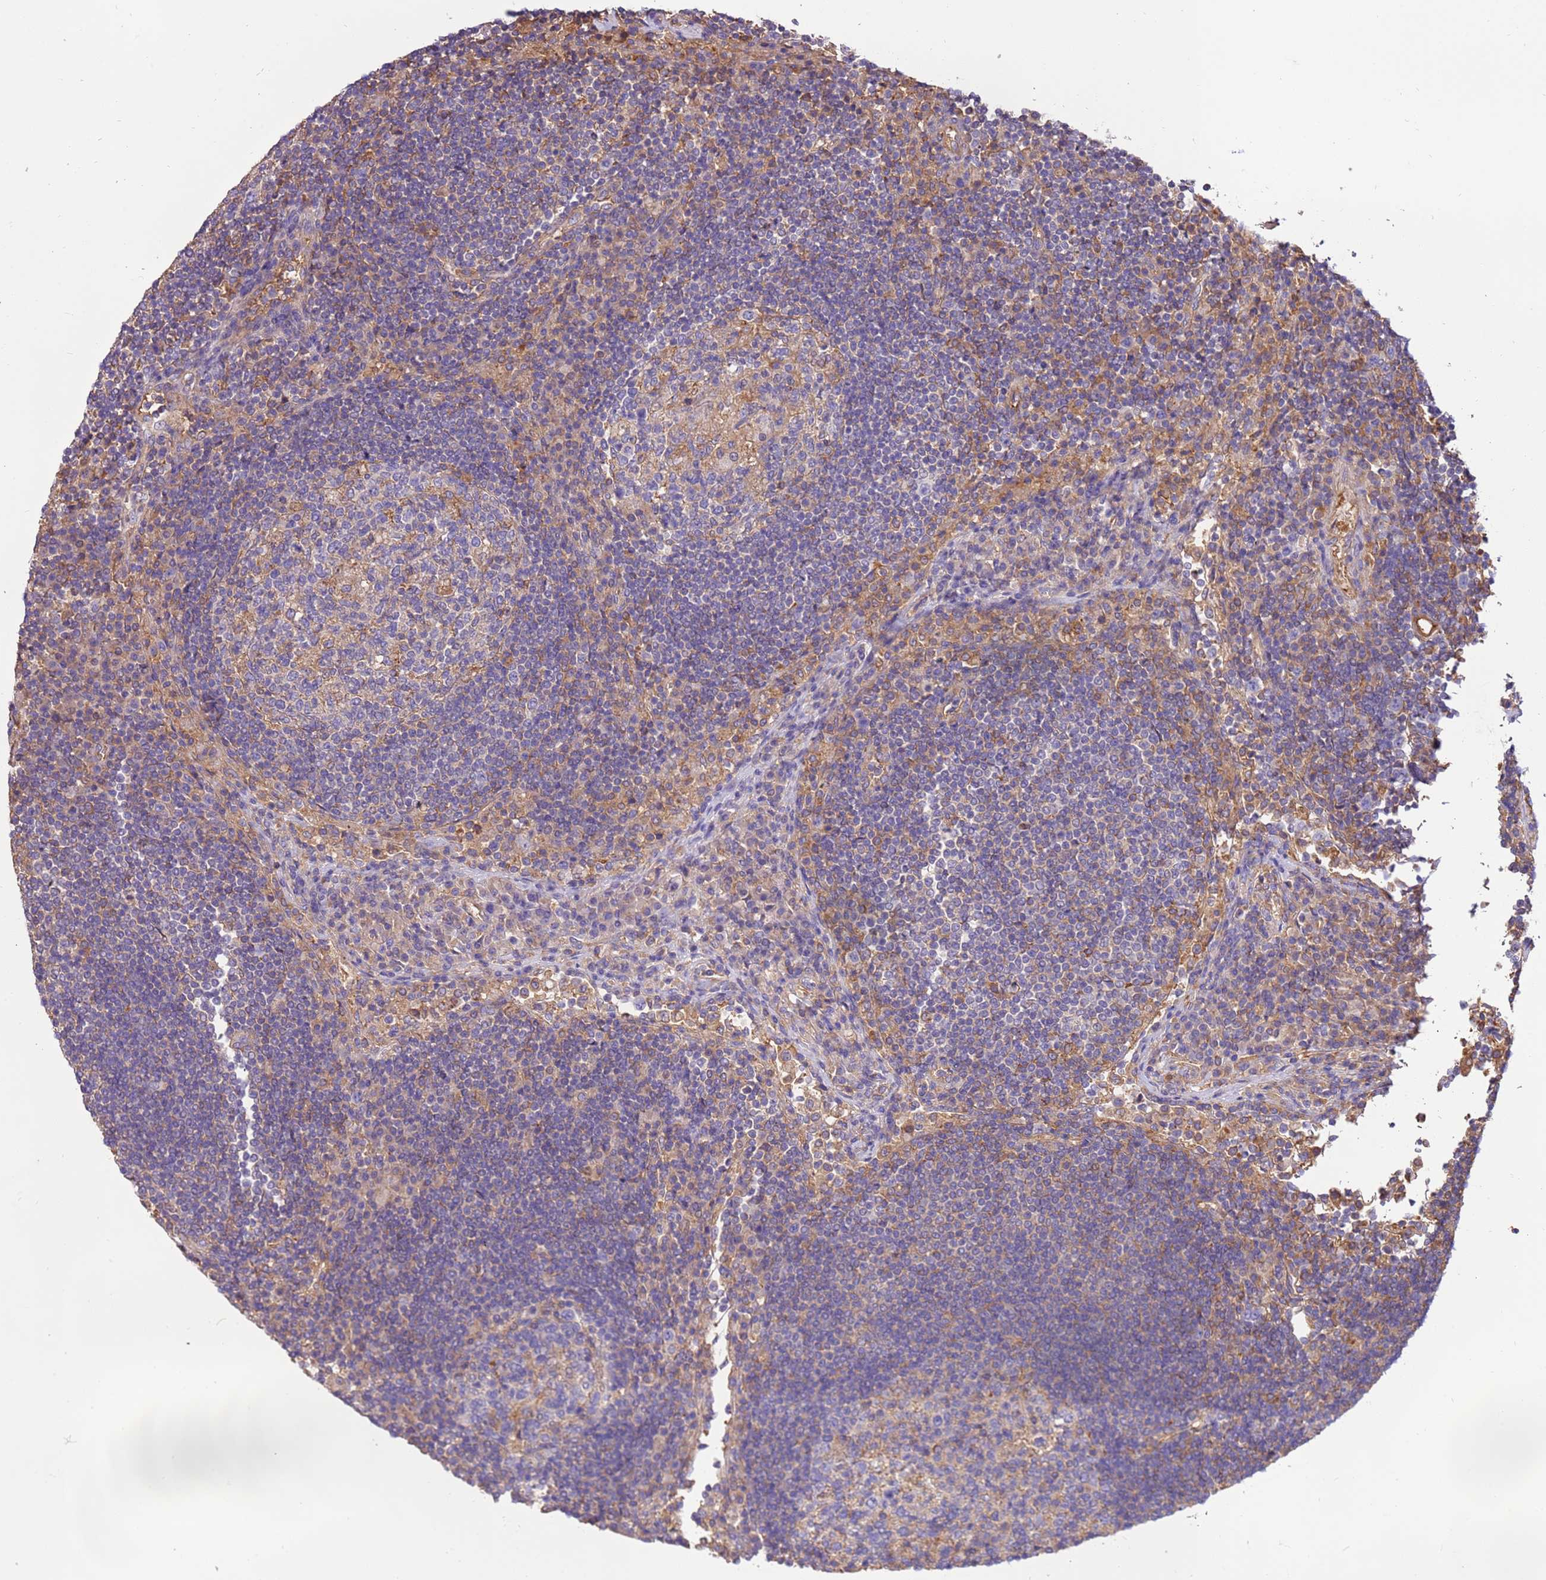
{"staining": {"intensity": "weak", "quantity": "<25%", "location": "cytoplasmic/membranous"}, "tissue": "lymph node", "cell_type": "Germinal center cells", "image_type": "normal", "snomed": [{"axis": "morphology", "description": "Normal tissue, NOS"}, {"axis": "topography", "description": "Lymph node"}], "caption": "Immunohistochemistry (IHC) micrograph of benign lymph node stained for a protein (brown), which displays no expression in germinal center cells. (DAB IHC with hematoxylin counter stain).", "gene": "NAALADL1", "patient": {"sex": "female", "age": 53}}